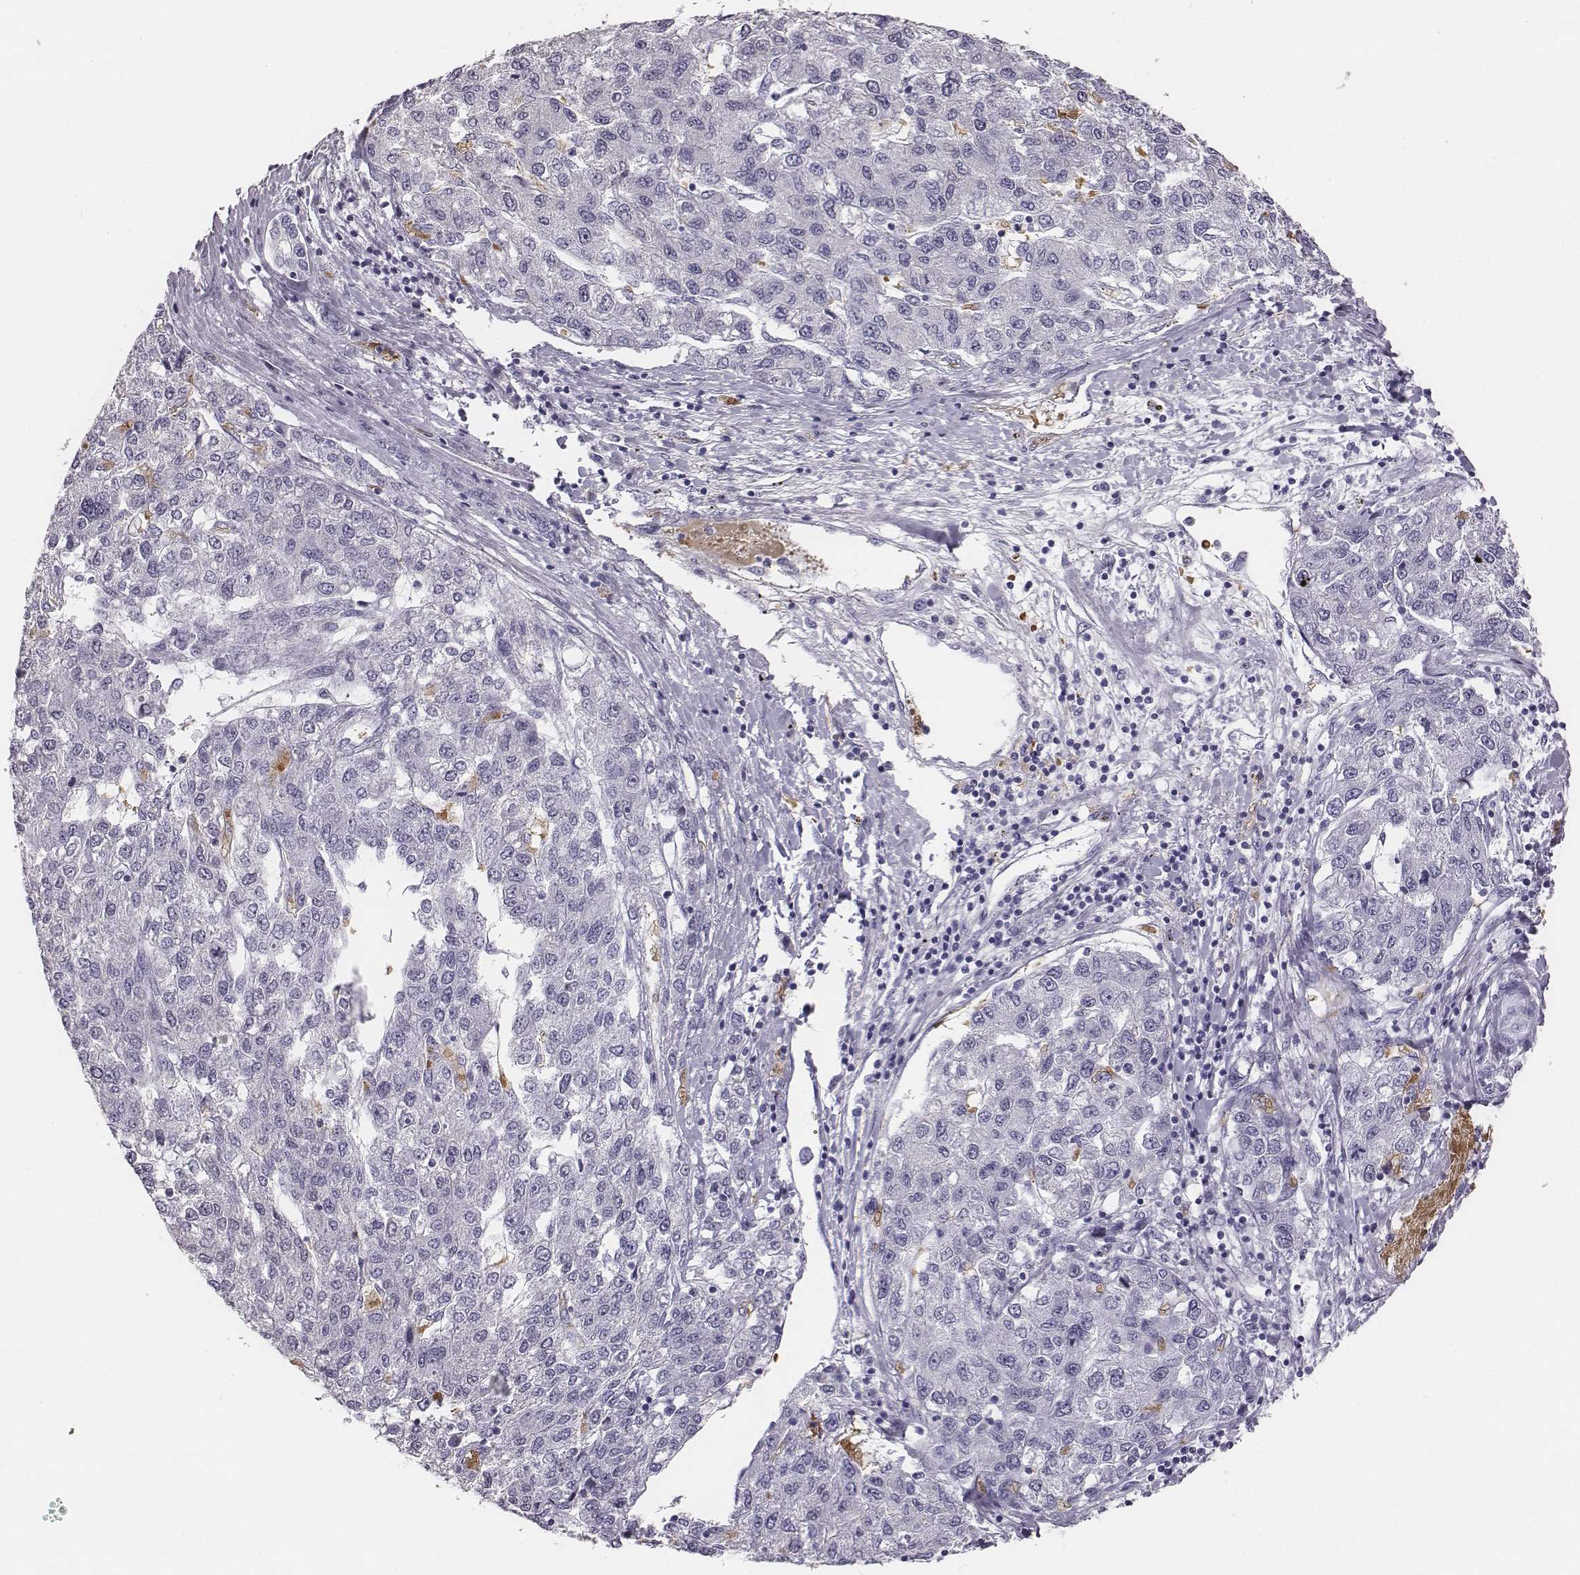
{"staining": {"intensity": "negative", "quantity": "none", "location": "none"}, "tissue": "liver cancer", "cell_type": "Tumor cells", "image_type": "cancer", "snomed": [{"axis": "morphology", "description": "Carcinoma, Hepatocellular, NOS"}, {"axis": "topography", "description": "Liver"}], "caption": "Immunohistochemistry (IHC) photomicrograph of neoplastic tissue: human liver cancer (hepatocellular carcinoma) stained with DAB (3,3'-diaminobenzidine) displays no significant protein expression in tumor cells.", "gene": "HBZ", "patient": {"sex": "male", "age": 56}}